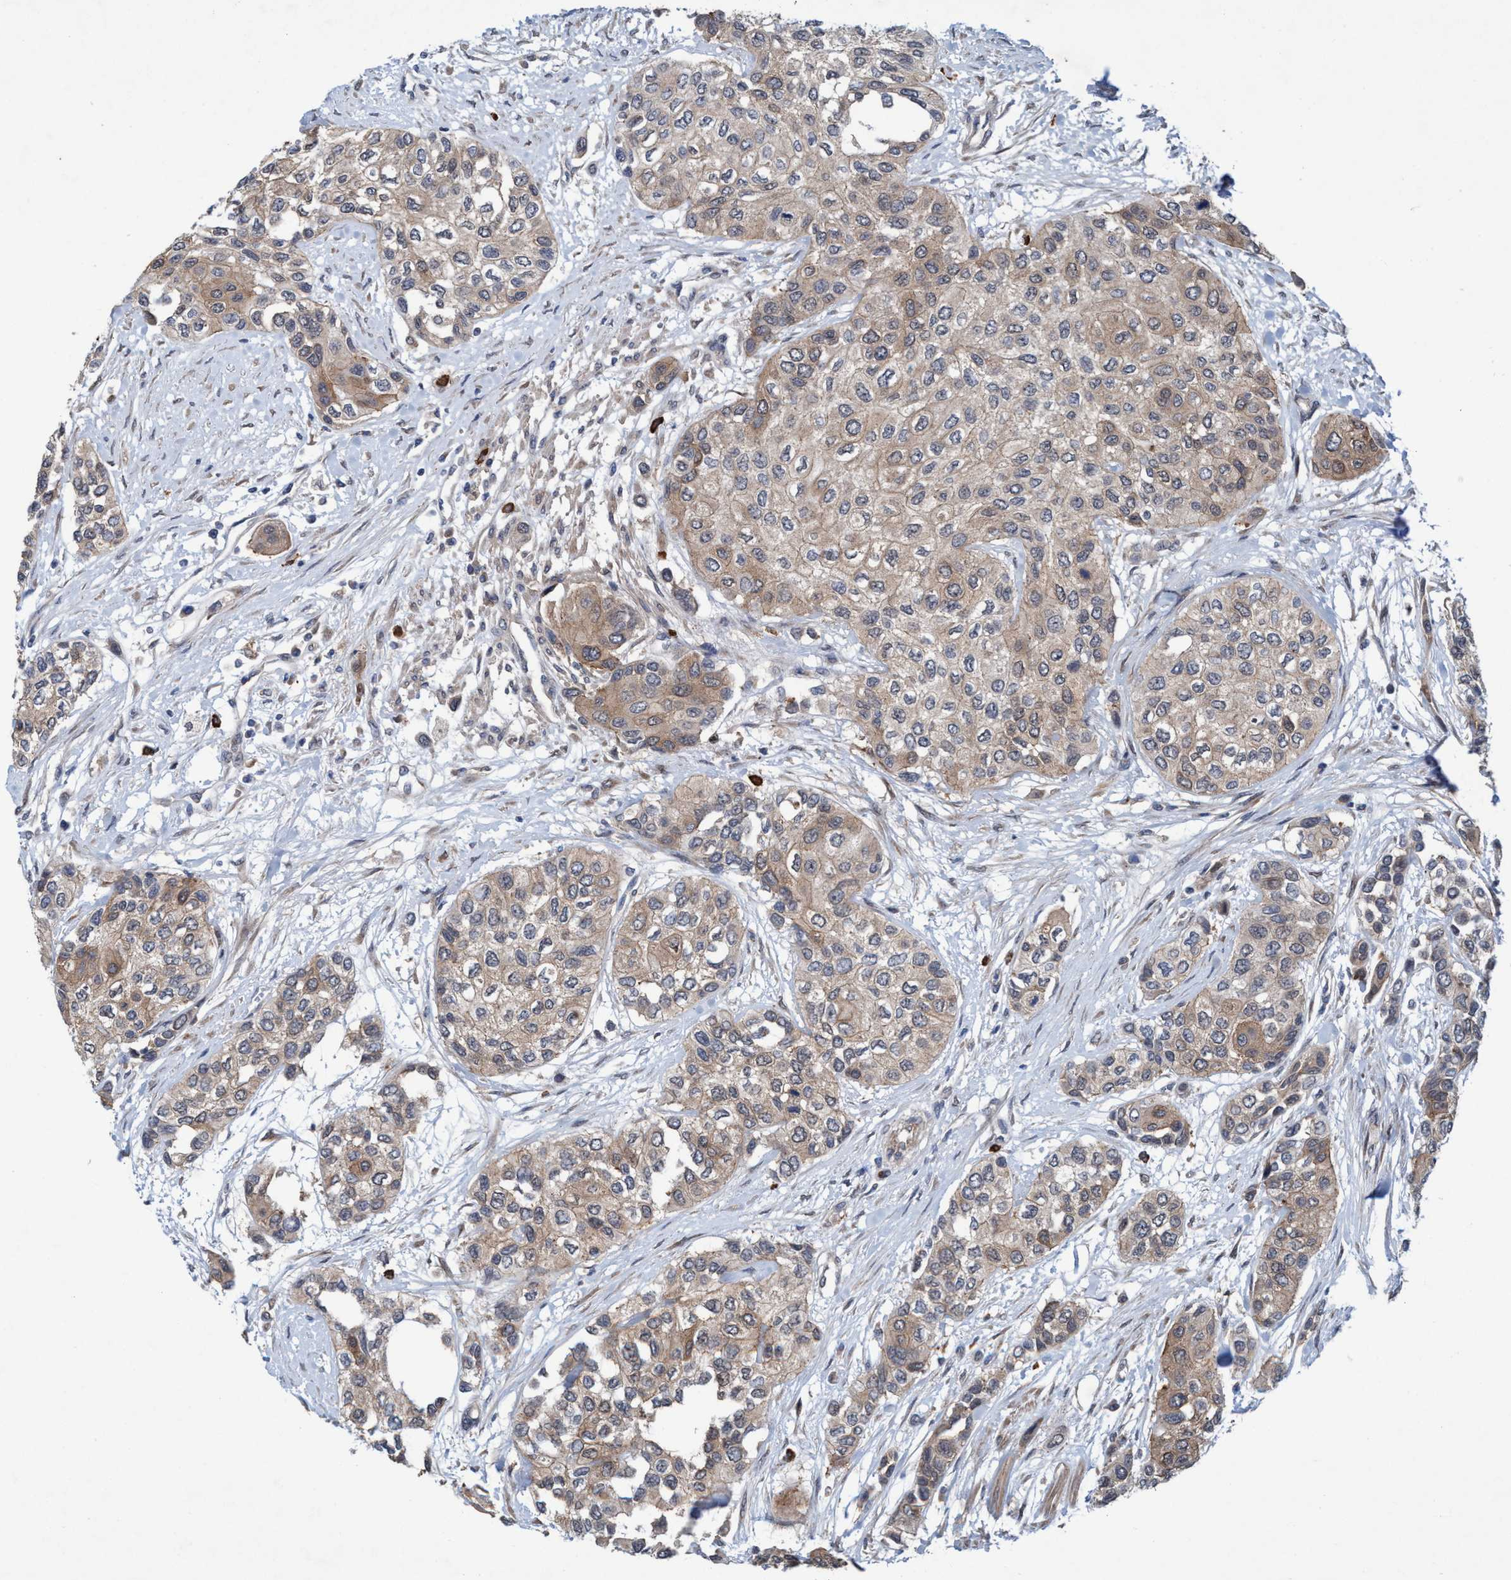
{"staining": {"intensity": "weak", "quantity": "25%-75%", "location": "cytoplasmic/membranous"}, "tissue": "urothelial cancer", "cell_type": "Tumor cells", "image_type": "cancer", "snomed": [{"axis": "morphology", "description": "Urothelial carcinoma, High grade"}, {"axis": "topography", "description": "Urinary bladder"}], "caption": "This histopathology image exhibits IHC staining of human urothelial cancer, with low weak cytoplasmic/membranous expression in approximately 25%-75% of tumor cells.", "gene": "TRIM65", "patient": {"sex": "female", "age": 56}}